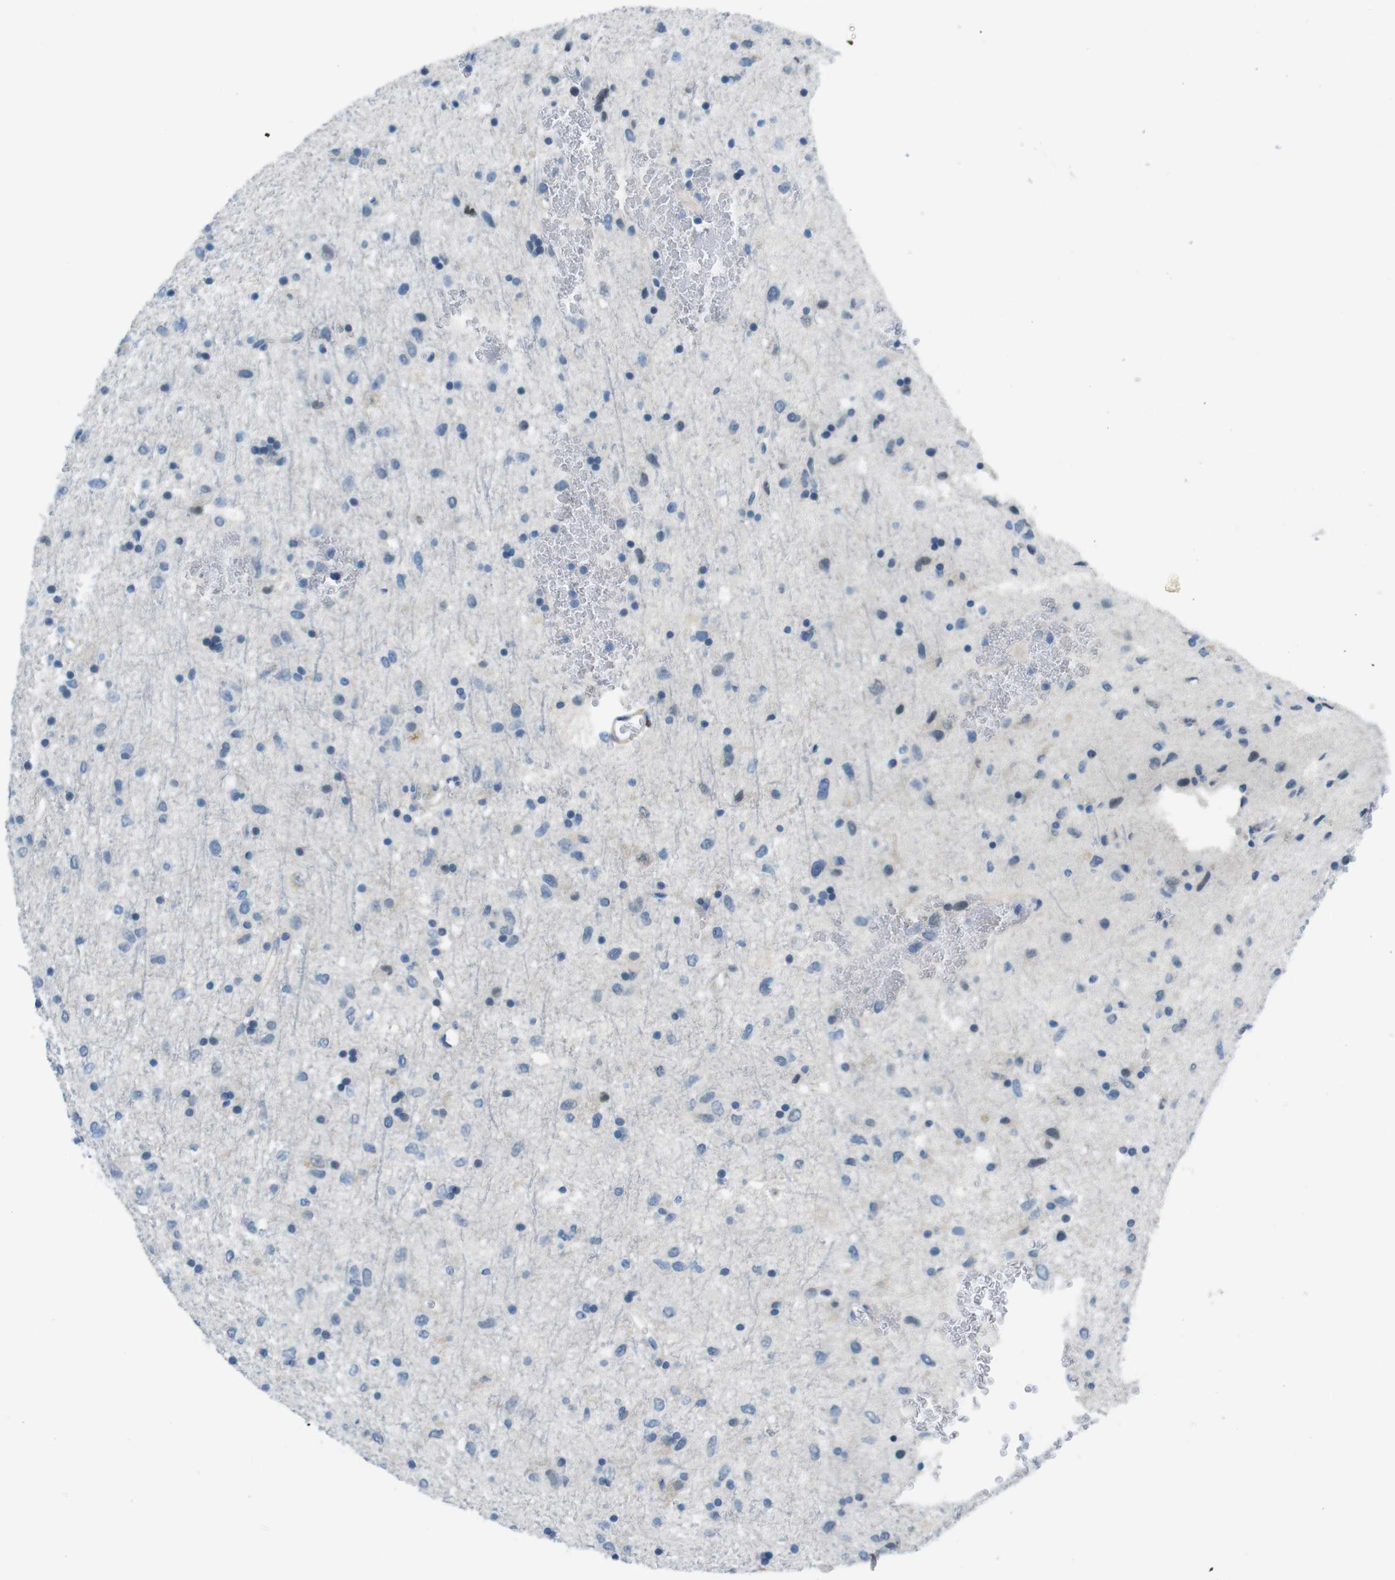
{"staining": {"intensity": "negative", "quantity": "none", "location": "none"}, "tissue": "glioma", "cell_type": "Tumor cells", "image_type": "cancer", "snomed": [{"axis": "morphology", "description": "Glioma, malignant, Low grade"}, {"axis": "topography", "description": "Brain"}], "caption": "Immunohistochemical staining of glioma exhibits no significant expression in tumor cells. The staining was performed using DAB to visualize the protein expression in brown, while the nuclei were stained in blue with hematoxylin (Magnification: 20x).", "gene": "HRH2", "patient": {"sex": "male", "age": 77}}